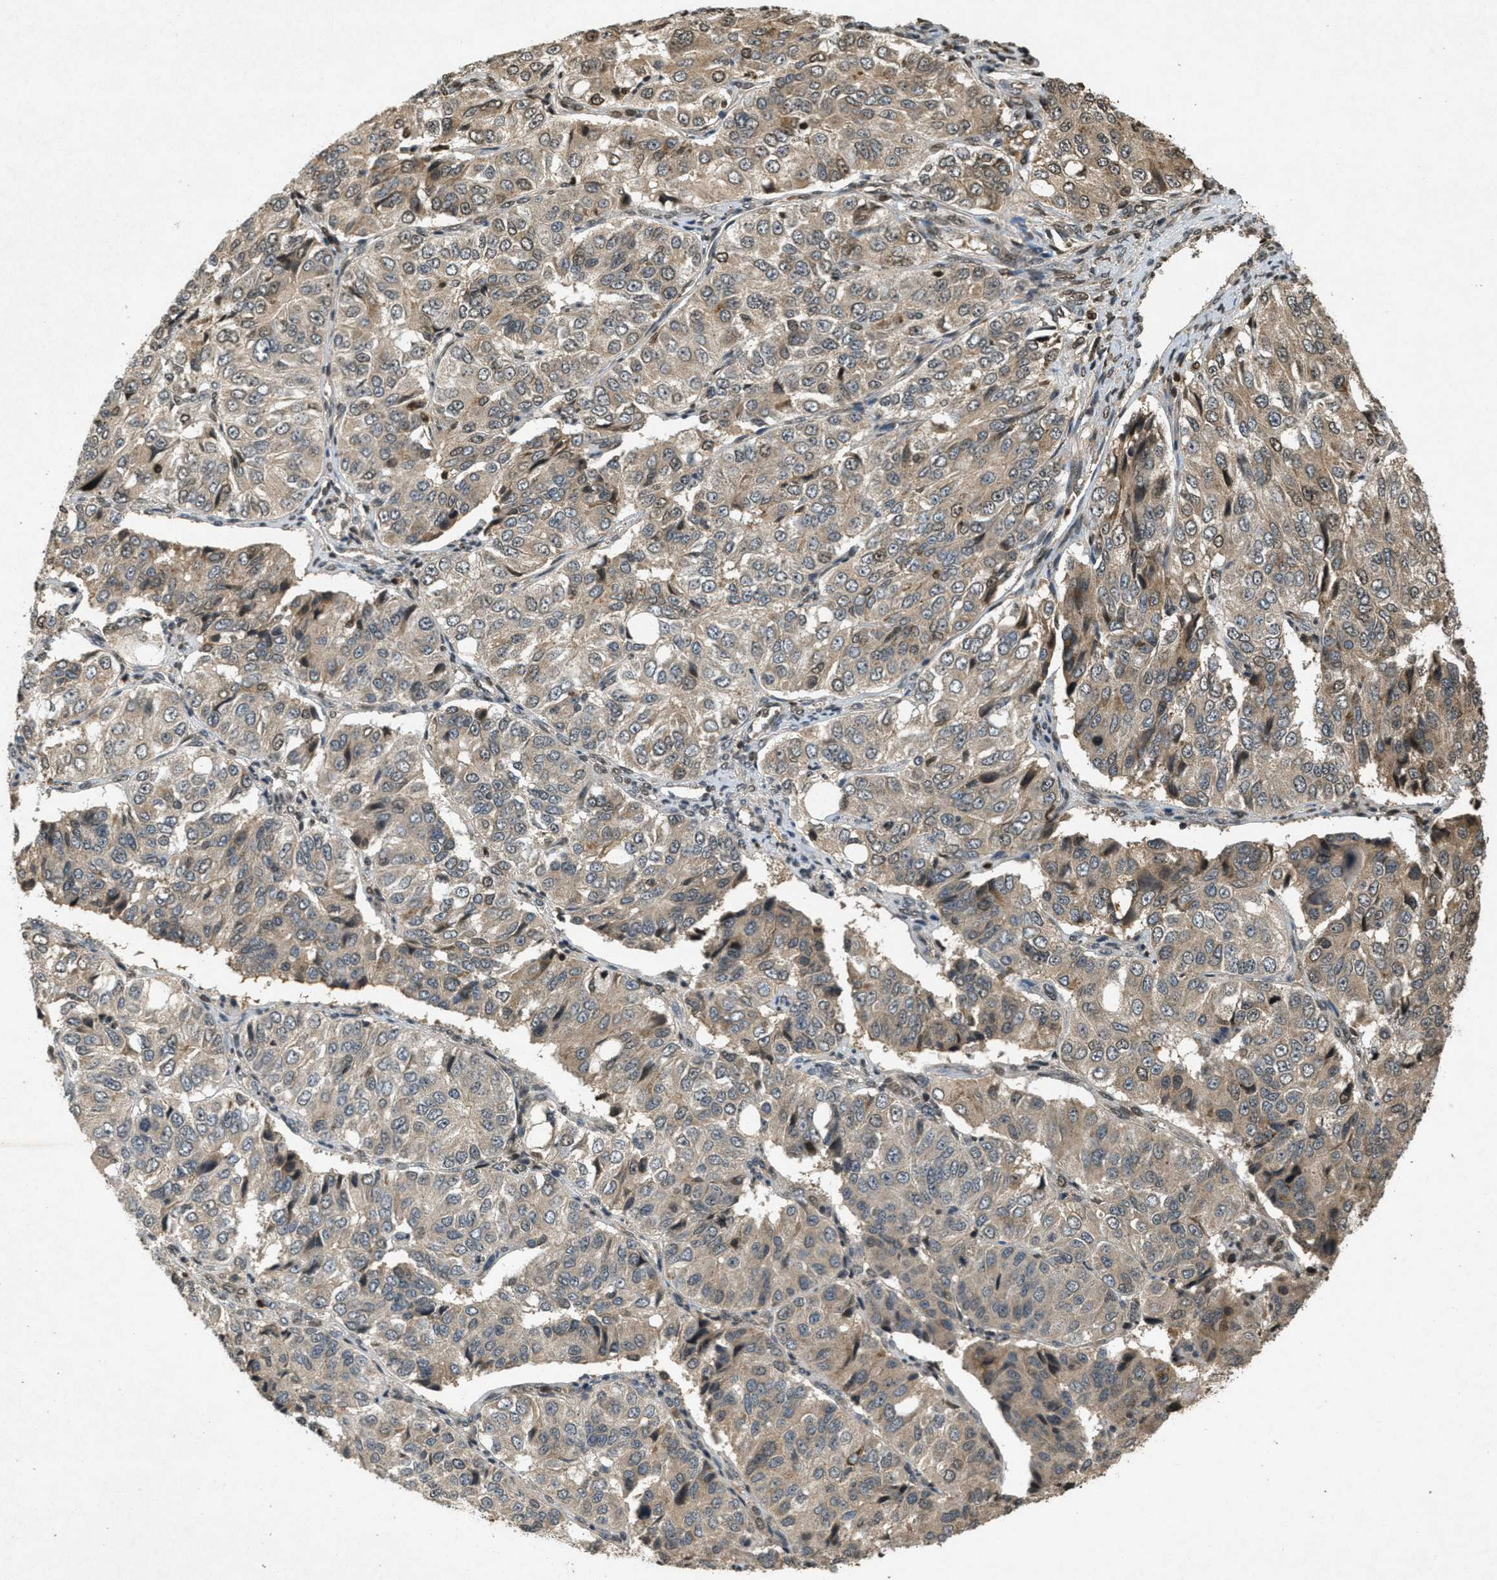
{"staining": {"intensity": "weak", "quantity": "25%-75%", "location": "cytoplasmic/membranous"}, "tissue": "ovarian cancer", "cell_type": "Tumor cells", "image_type": "cancer", "snomed": [{"axis": "morphology", "description": "Carcinoma, endometroid"}, {"axis": "topography", "description": "Ovary"}], "caption": "This micrograph reveals ovarian cancer stained with immunohistochemistry (IHC) to label a protein in brown. The cytoplasmic/membranous of tumor cells show weak positivity for the protein. Nuclei are counter-stained blue.", "gene": "ATG7", "patient": {"sex": "female", "age": 51}}